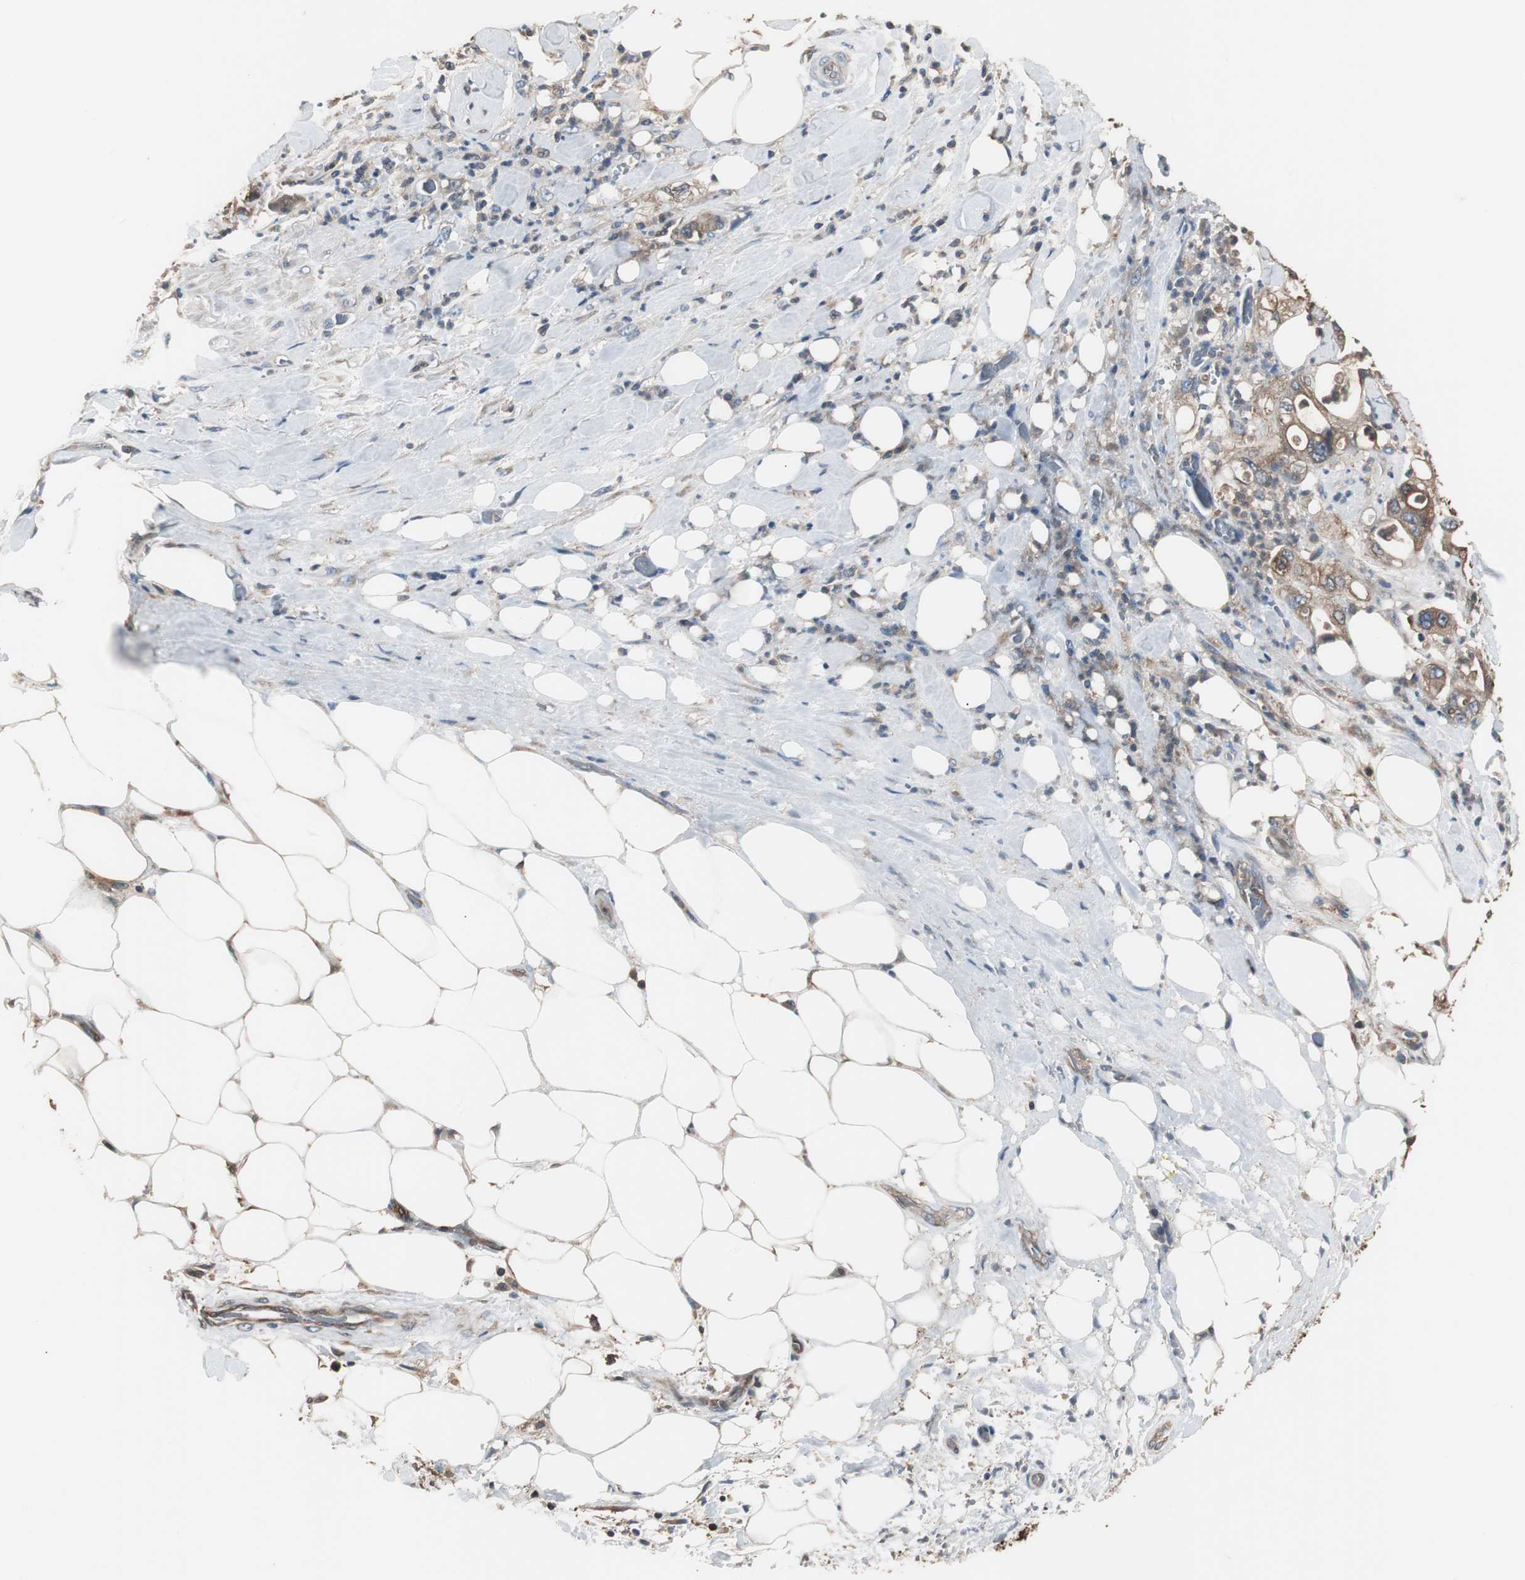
{"staining": {"intensity": "moderate", "quantity": ">75%", "location": "cytoplasmic/membranous"}, "tissue": "pancreatic cancer", "cell_type": "Tumor cells", "image_type": "cancer", "snomed": [{"axis": "morphology", "description": "Adenocarcinoma, NOS"}, {"axis": "topography", "description": "Pancreas"}], "caption": "High-magnification brightfield microscopy of pancreatic adenocarcinoma stained with DAB (3,3'-diaminobenzidine) (brown) and counterstained with hematoxylin (blue). tumor cells exhibit moderate cytoplasmic/membranous staining is appreciated in approximately>75% of cells.", "gene": "CAPNS1", "patient": {"sex": "male", "age": 70}}